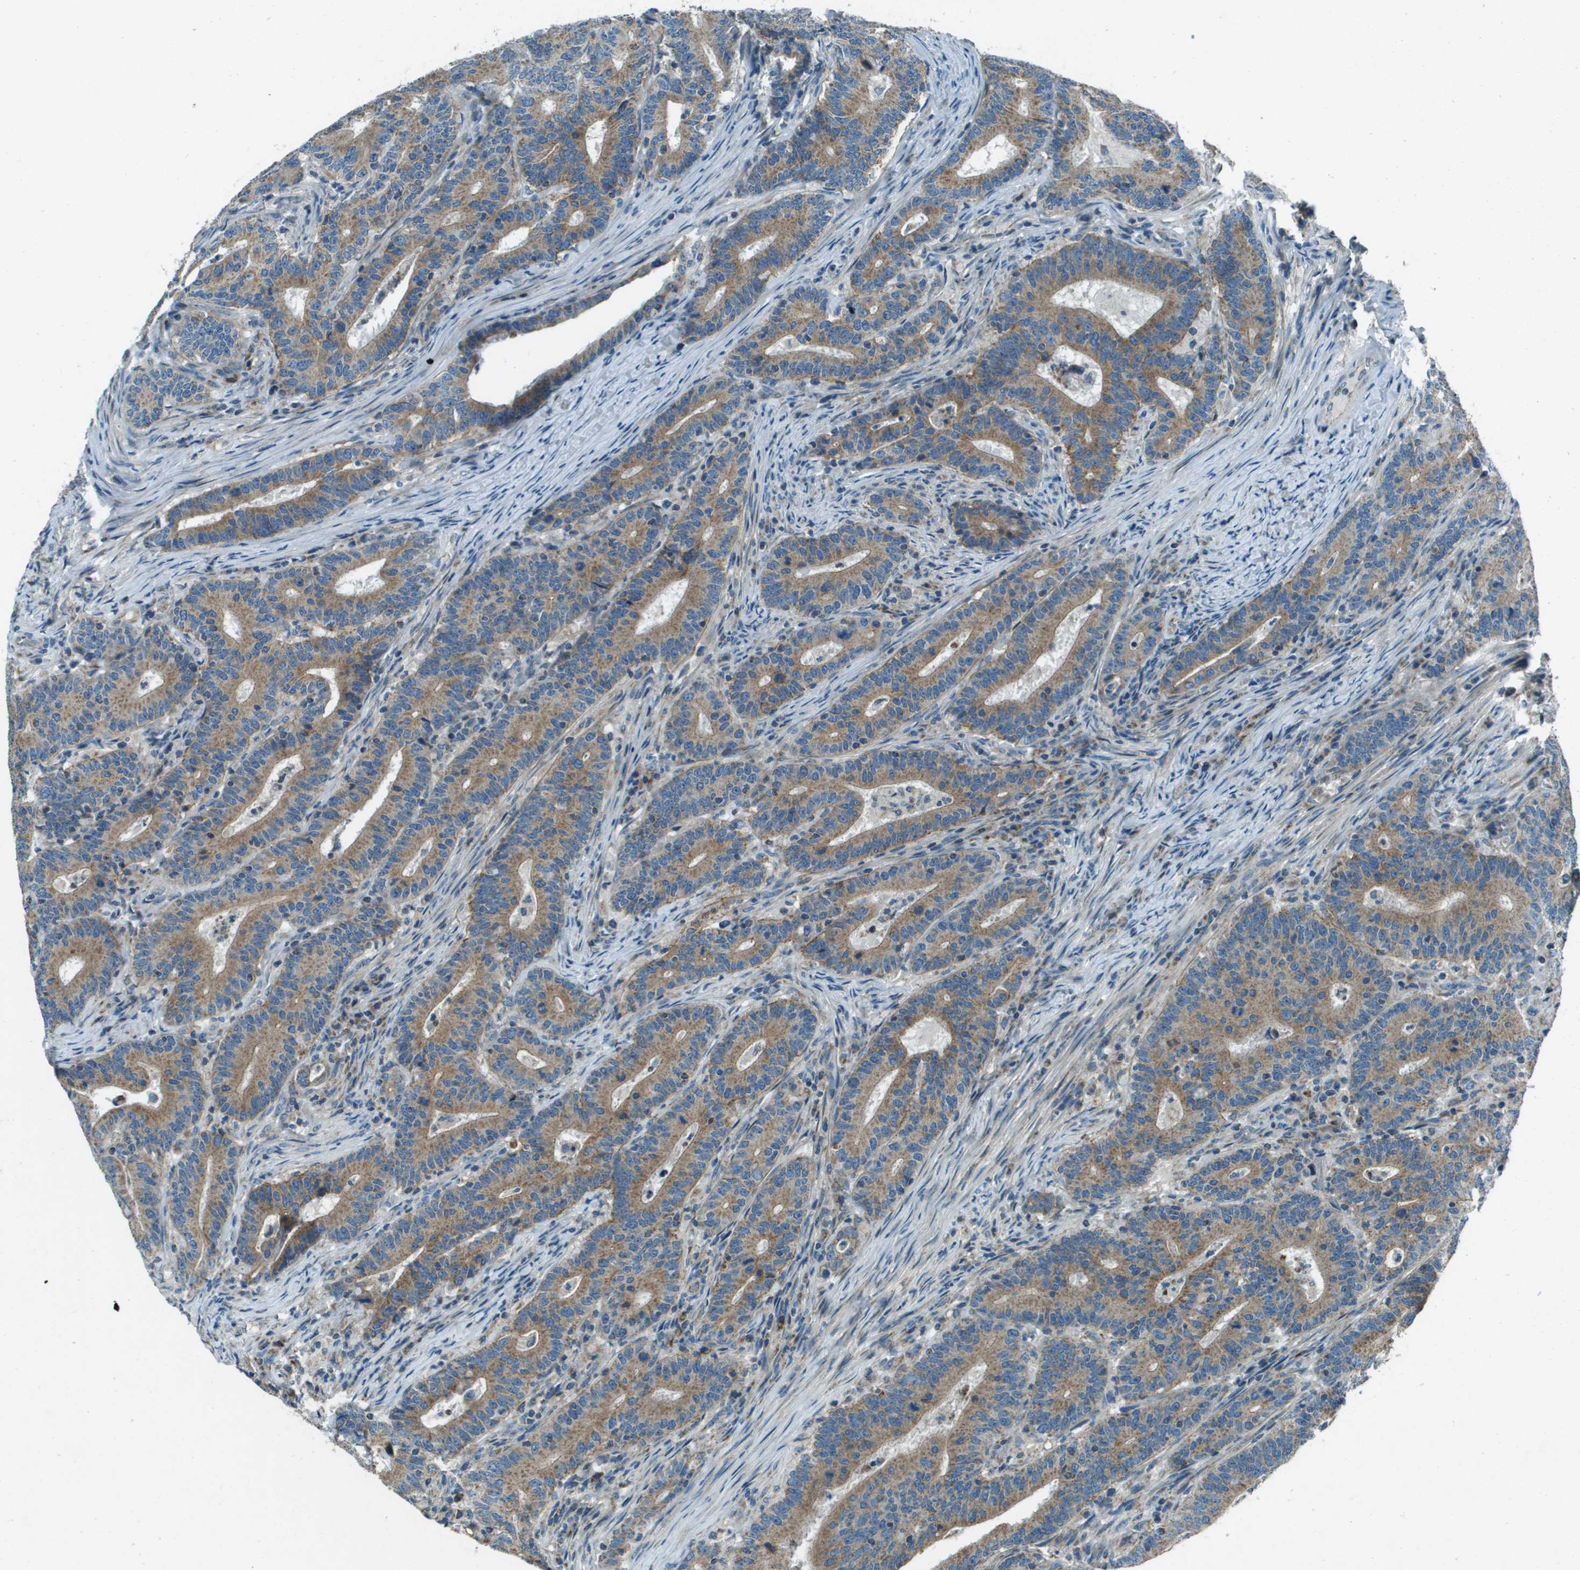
{"staining": {"intensity": "moderate", "quantity": ">75%", "location": "cytoplasmic/membranous"}, "tissue": "colorectal cancer", "cell_type": "Tumor cells", "image_type": "cancer", "snomed": [{"axis": "morphology", "description": "Adenocarcinoma, NOS"}, {"axis": "topography", "description": "Colon"}], "caption": "A micrograph of colorectal cancer (adenocarcinoma) stained for a protein shows moderate cytoplasmic/membranous brown staining in tumor cells. The staining was performed using DAB, with brown indicating positive protein expression. Nuclei are stained blue with hematoxylin.", "gene": "MIGA1", "patient": {"sex": "female", "age": 66}}